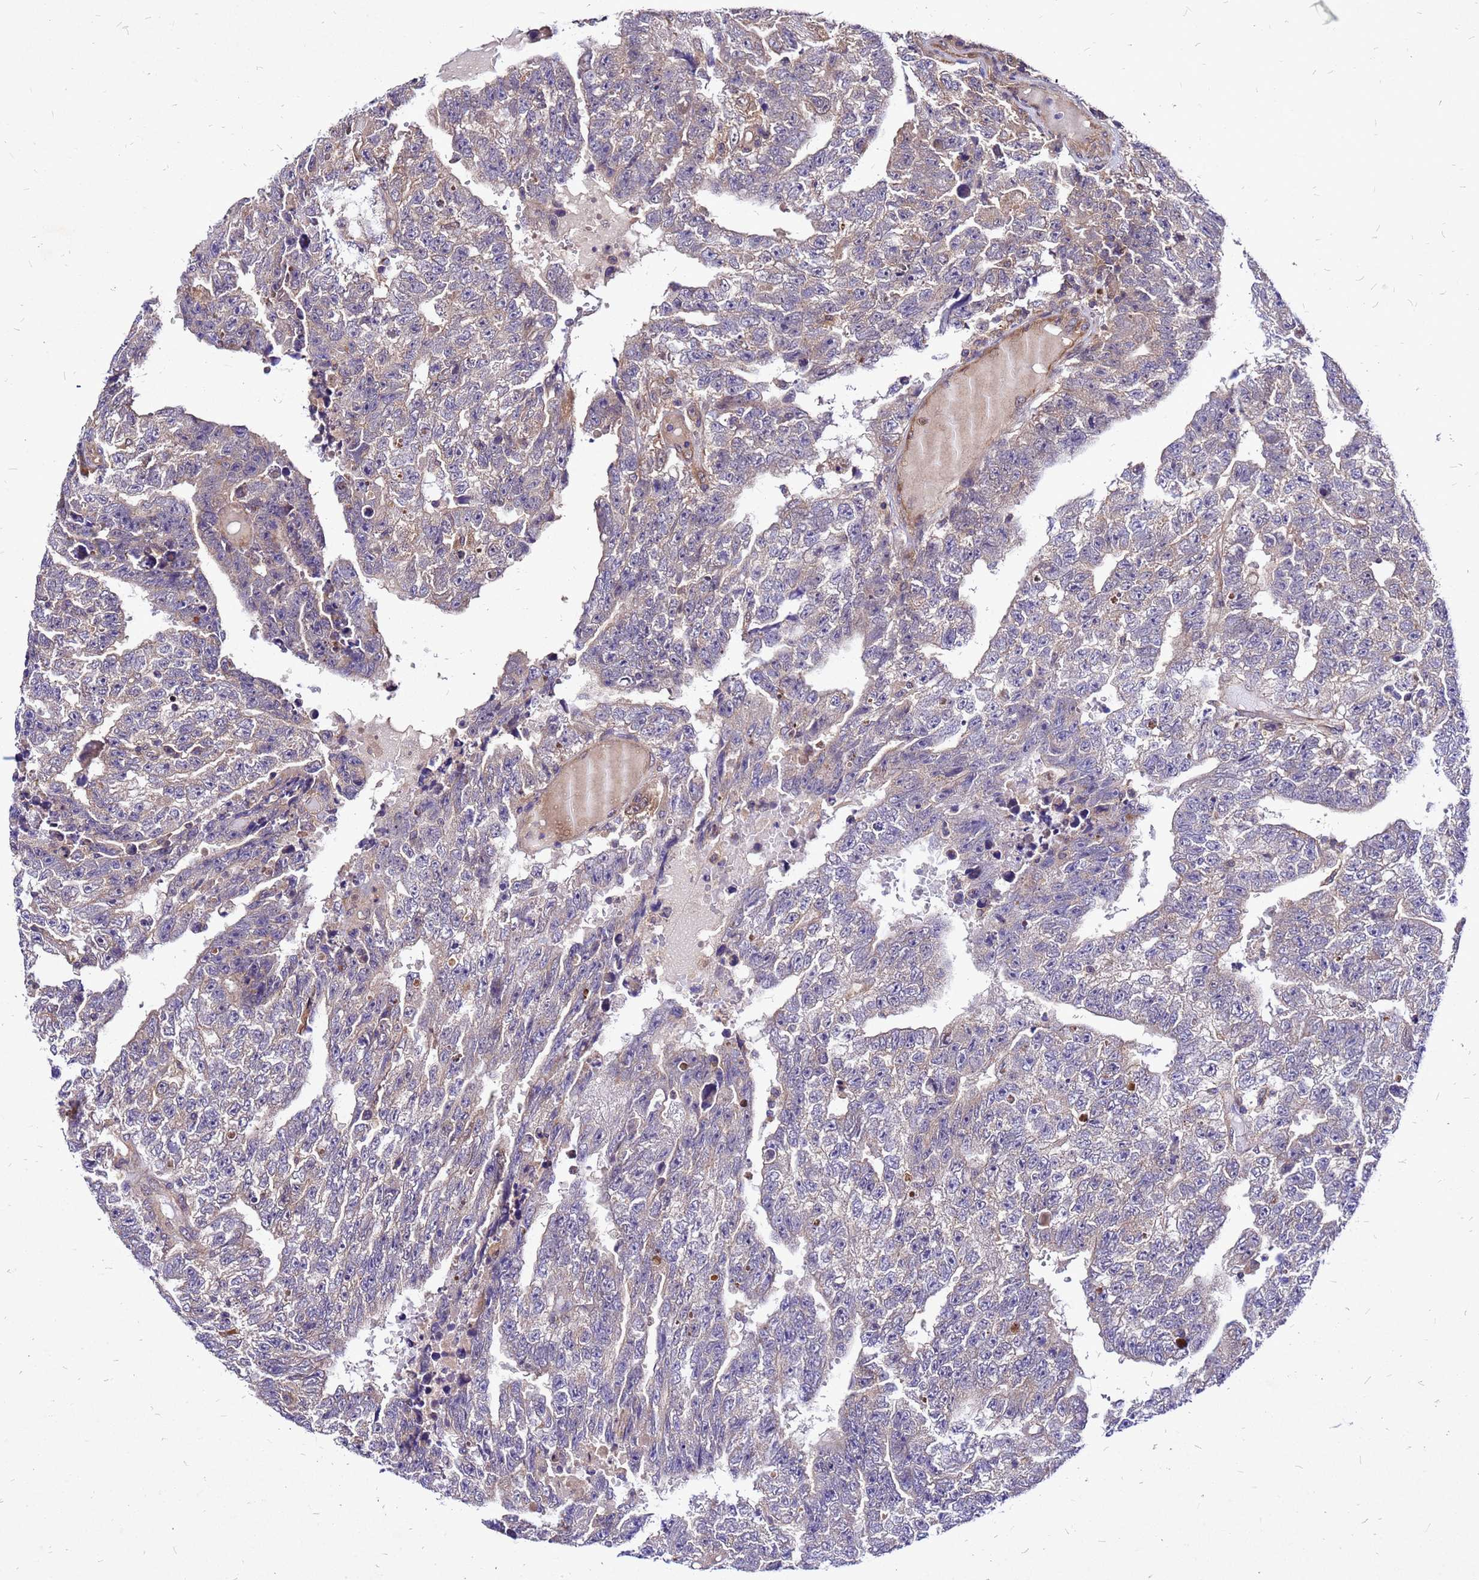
{"staining": {"intensity": "weak", "quantity": "<25%", "location": "cytoplasmic/membranous"}, "tissue": "testis cancer", "cell_type": "Tumor cells", "image_type": "cancer", "snomed": [{"axis": "morphology", "description": "Carcinoma, Embryonal, NOS"}, {"axis": "topography", "description": "Testis"}], "caption": "Testis cancer (embryonal carcinoma) was stained to show a protein in brown. There is no significant expression in tumor cells.", "gene": "DUSP23", "patient": {"sex": "male", "age": 25}}